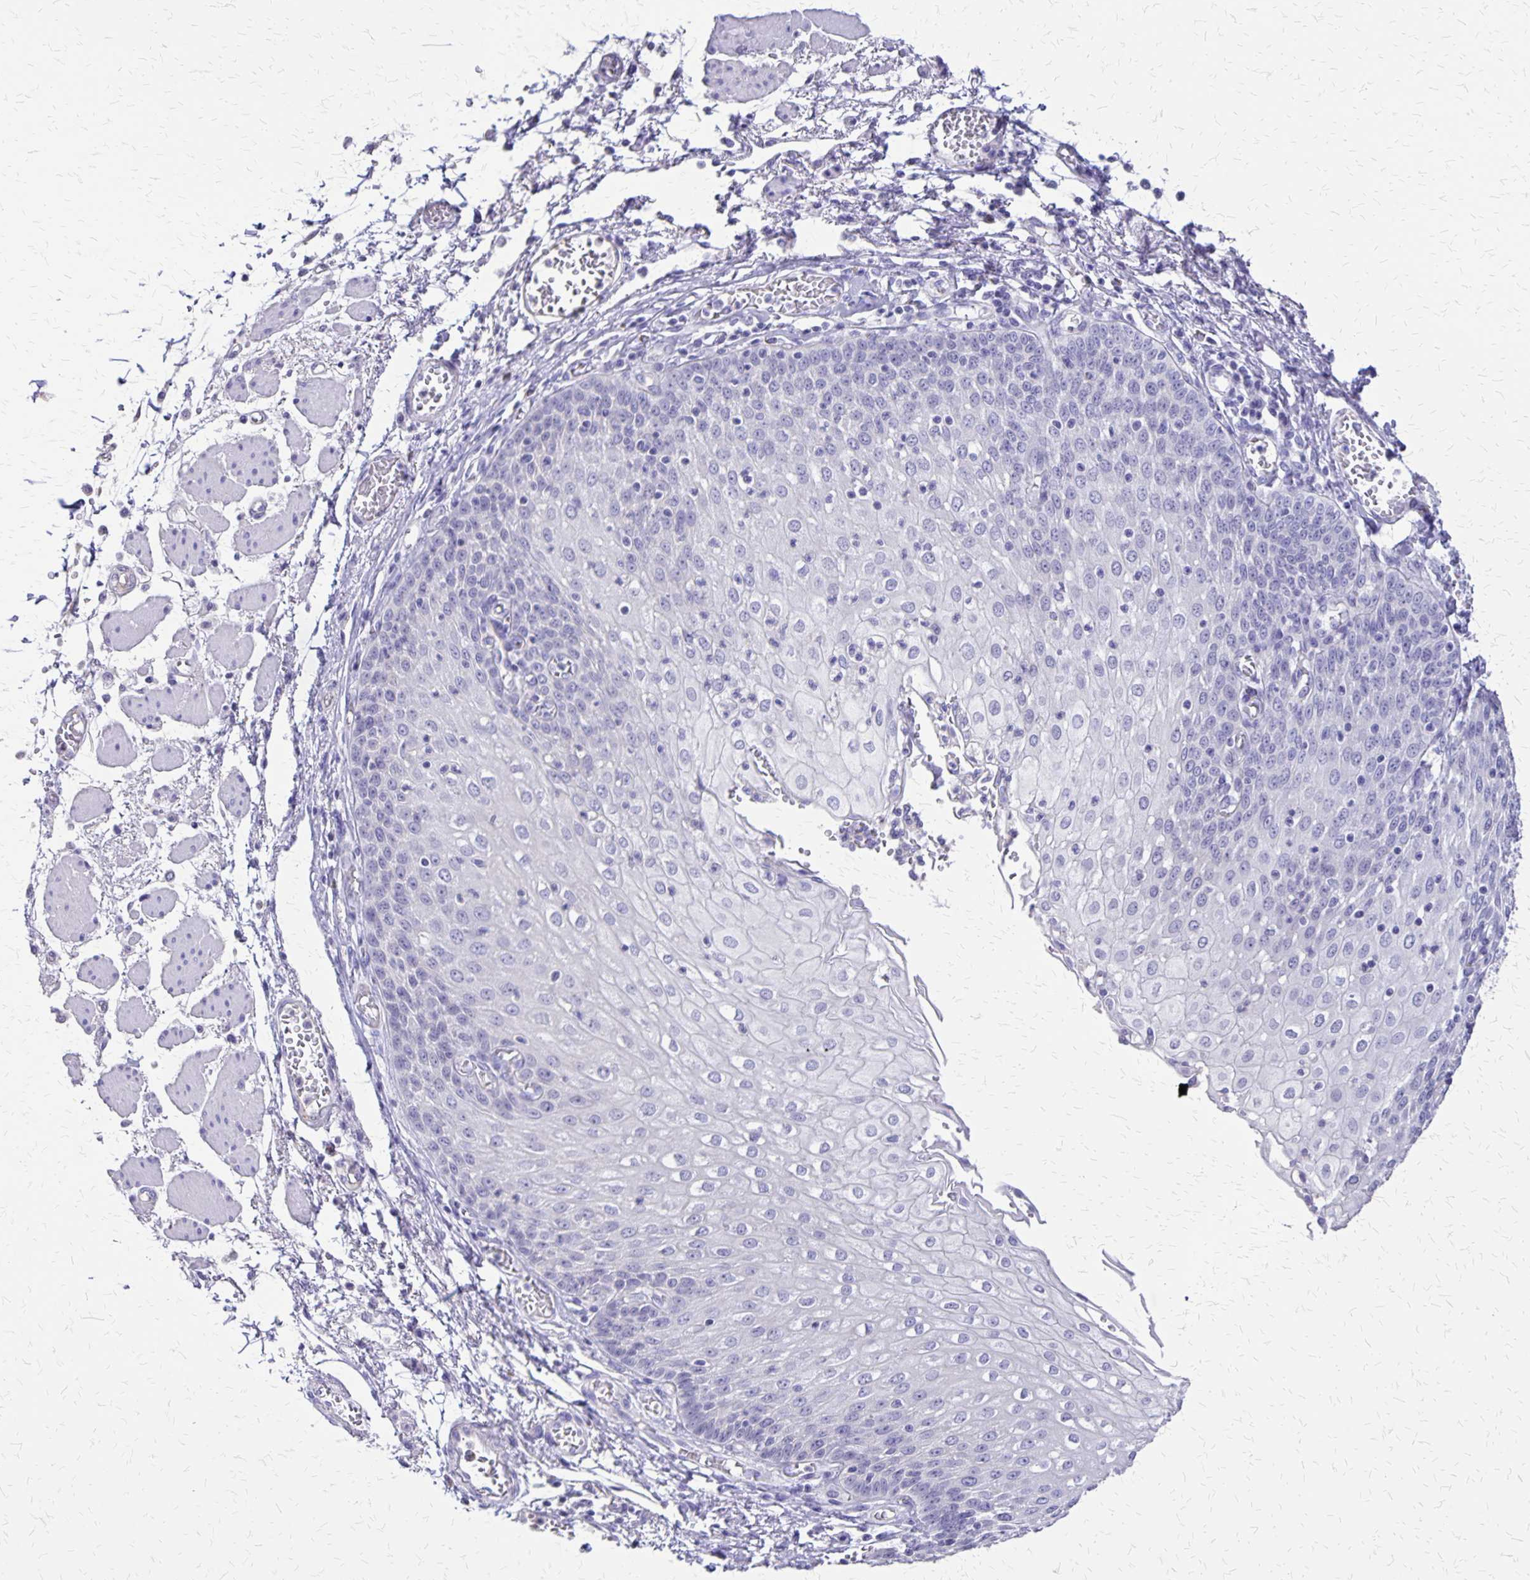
{"staining": {"intensity": "negative", "quantity": "none", "location": "none"}, "tissue": "esophagus", "cell_type": "Squamous epithelial cells", "image_type": "normal", "snomed": [{"axis": "morphology", "description": "Normal tissue, NOS"}, {"axis": "morphology", "description": "Adenocarcinoma, NOS"}, {"axis": "topography", "description": "Esophagus"}], "caption": "IHC image of benign esophagus: esophagus stained with DAB (3,3'-diaminobenzidine) demonstrates no significant protein staining in squamous epithelial cells.", "gene": "SI", "patient": {"sex": "male", "age": 81}}